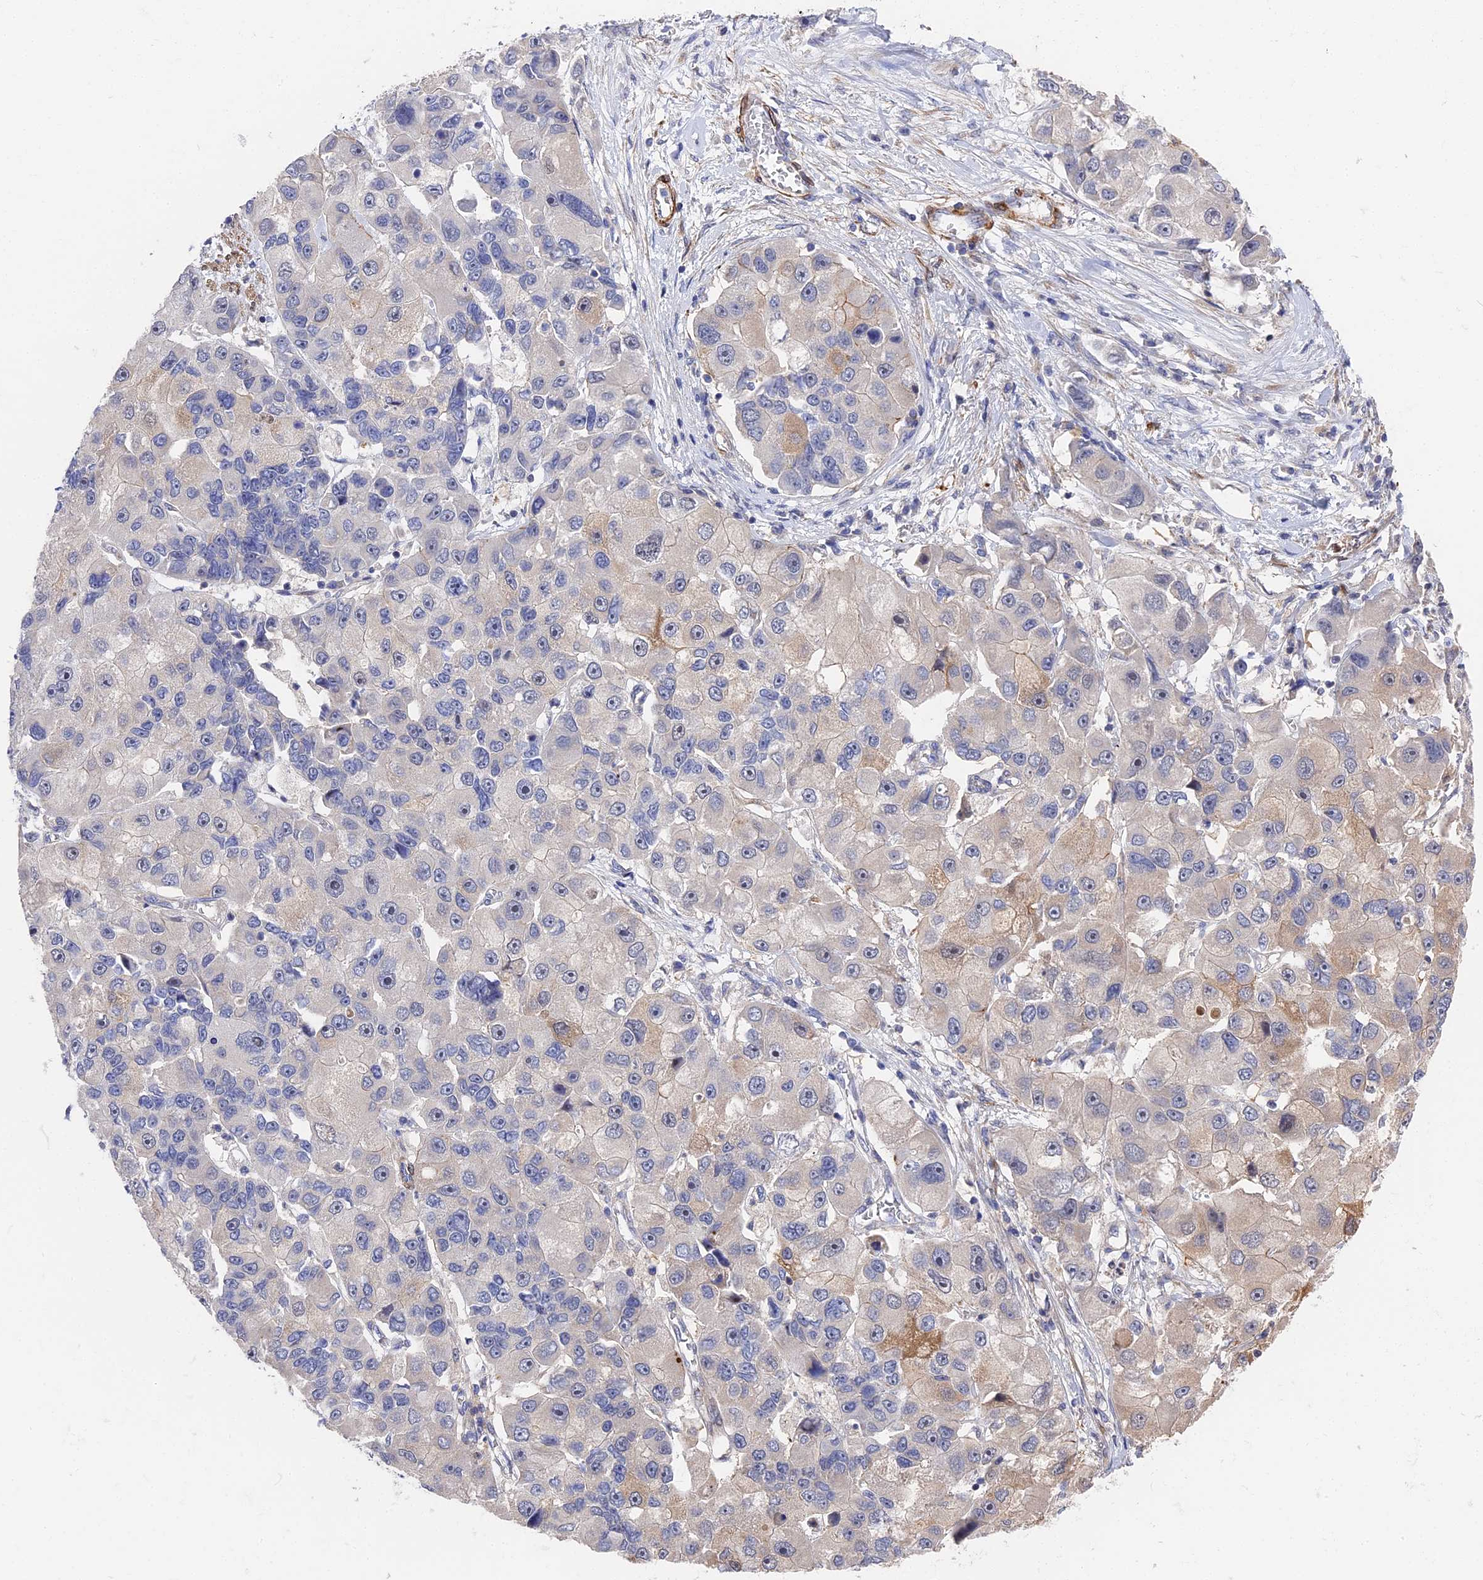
{"staining": {"intensity": "negative", "quantity": "none", "location": "none"}, "tissue": "lung cancer", "cell_type": "Tumor cells", "image_type": "cancer", "snomed": [{"axis": "morphology", "description": "Adenocarcinoma, NOS"}, {"axis": "topography", "description": "Lung"}], "caption": "Adenocarcinoma (lung) was stained to show a protein in brown. There is no significant staining in tumor cells.", "gene": "CCDC113", "patient": {"sex": "female", "age": 54}}